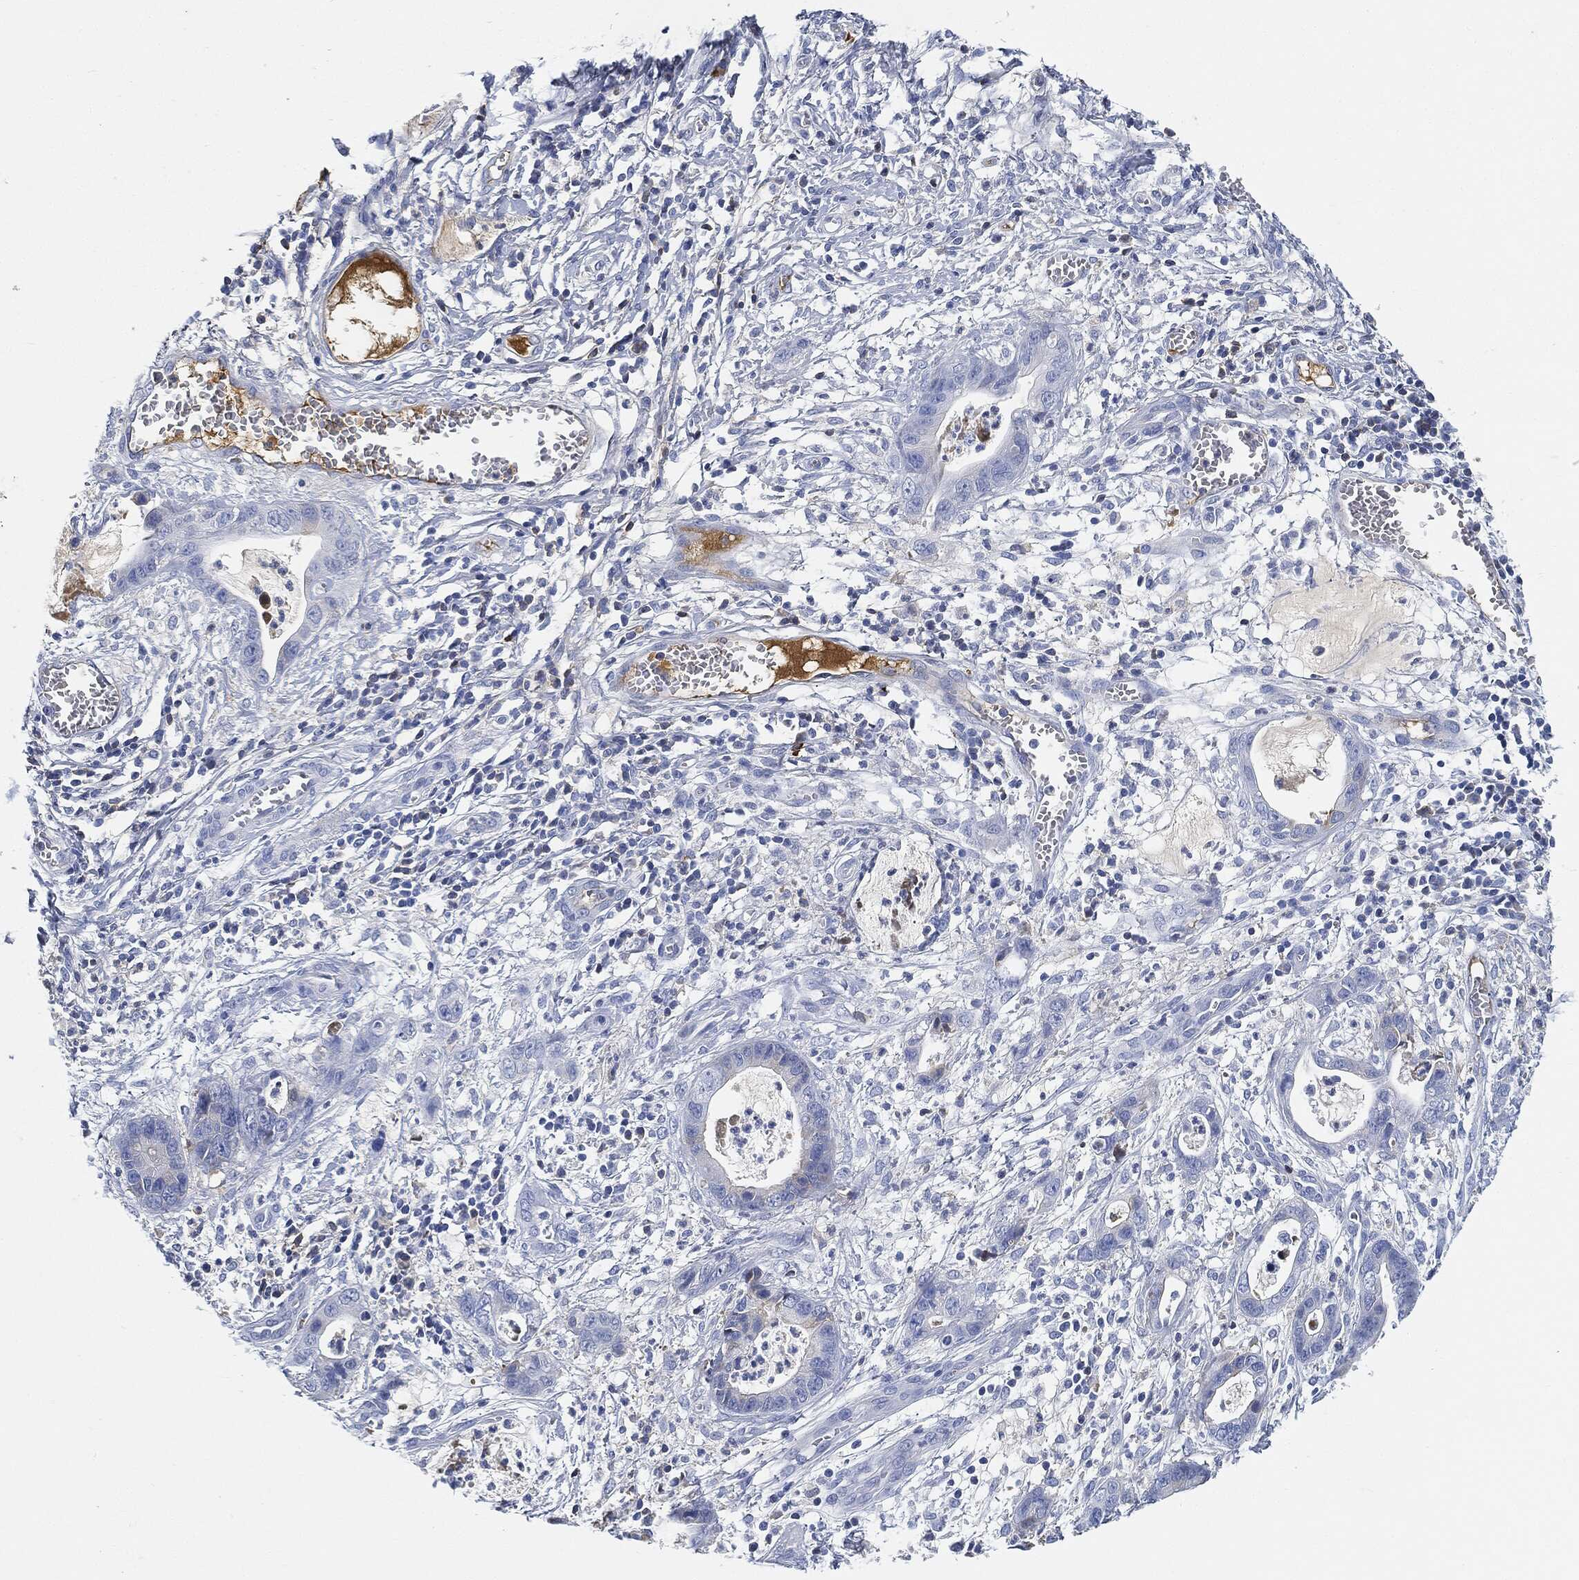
{"staining": {"intensity": "negative", "quantity": "none", "location": "none"}, "tissue": "cervical cancer", "cell_type": "Tumor cells", "image_type": "cancer", "snomed": [{"axis": "morphology", "description": "Adenocarcinoma, NOS"}, {"axis": "topography", "description": "Cervix"}], "caption": "Cervical cancer stained for a protein using immunohistochemistry (IHC) demonstrates no staining tumor cells.", "gene": "IGLV6-57", "patient": {"sex": "female", "age": 44}}